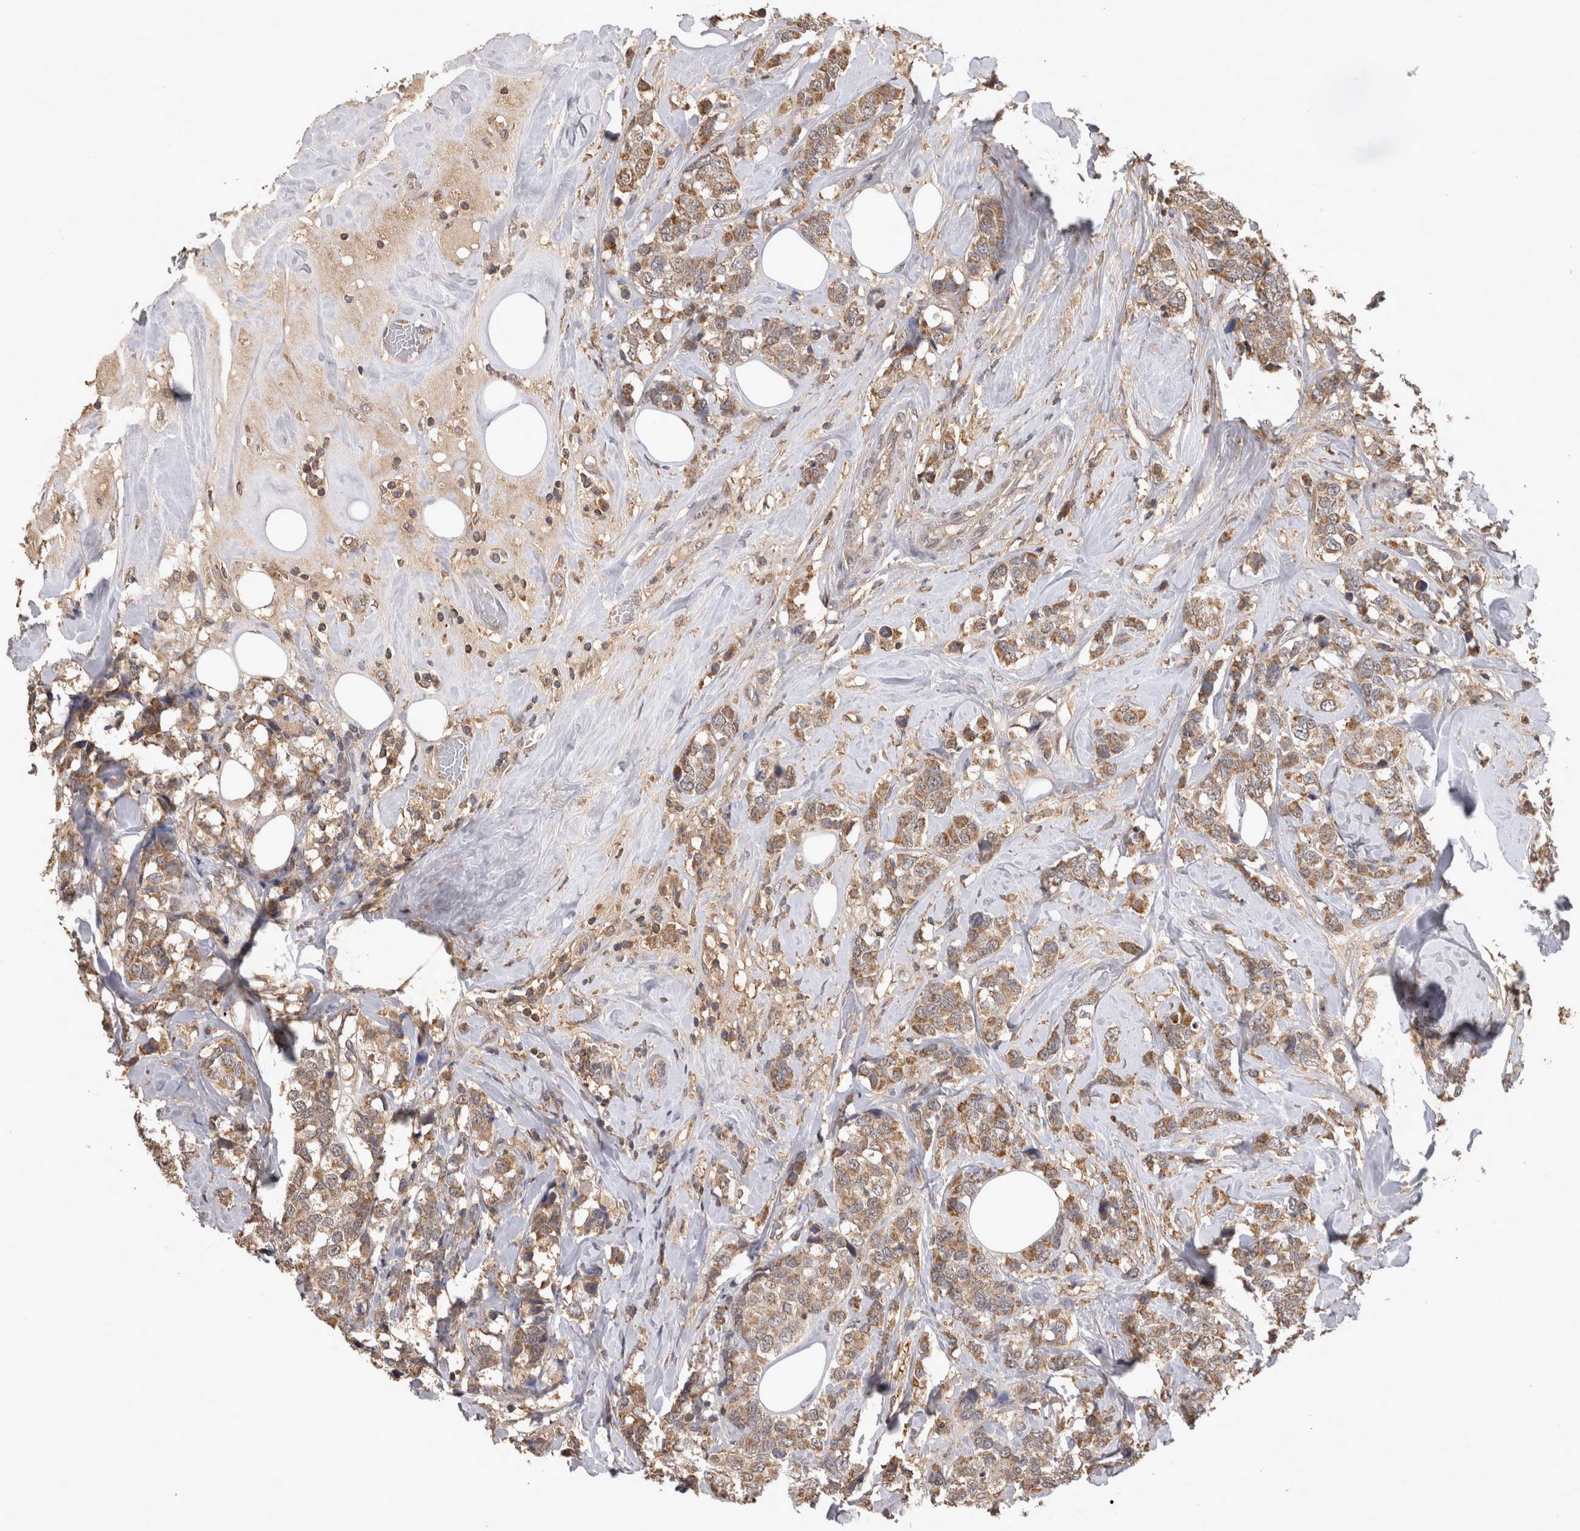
{"staining": {"intensity": "moderate", "quantity": ">75%", "location": "cytoplasmic/membranous"}, "tissue": "breast cancer", "cell_type": "Tumor cells", "image_type": "cancer", "snomed": [{"axis": "morphology", "description": "Lobular carcinoma"}, {"axis": "topography", "description": "Breast"}], "caption": "Protein staining displays moderate cytoplasmic/membranous expression in about >75% of tumor cells in breast cancer.", "gene": "PREP", "patient": {"sex": "female", "age": 59}}